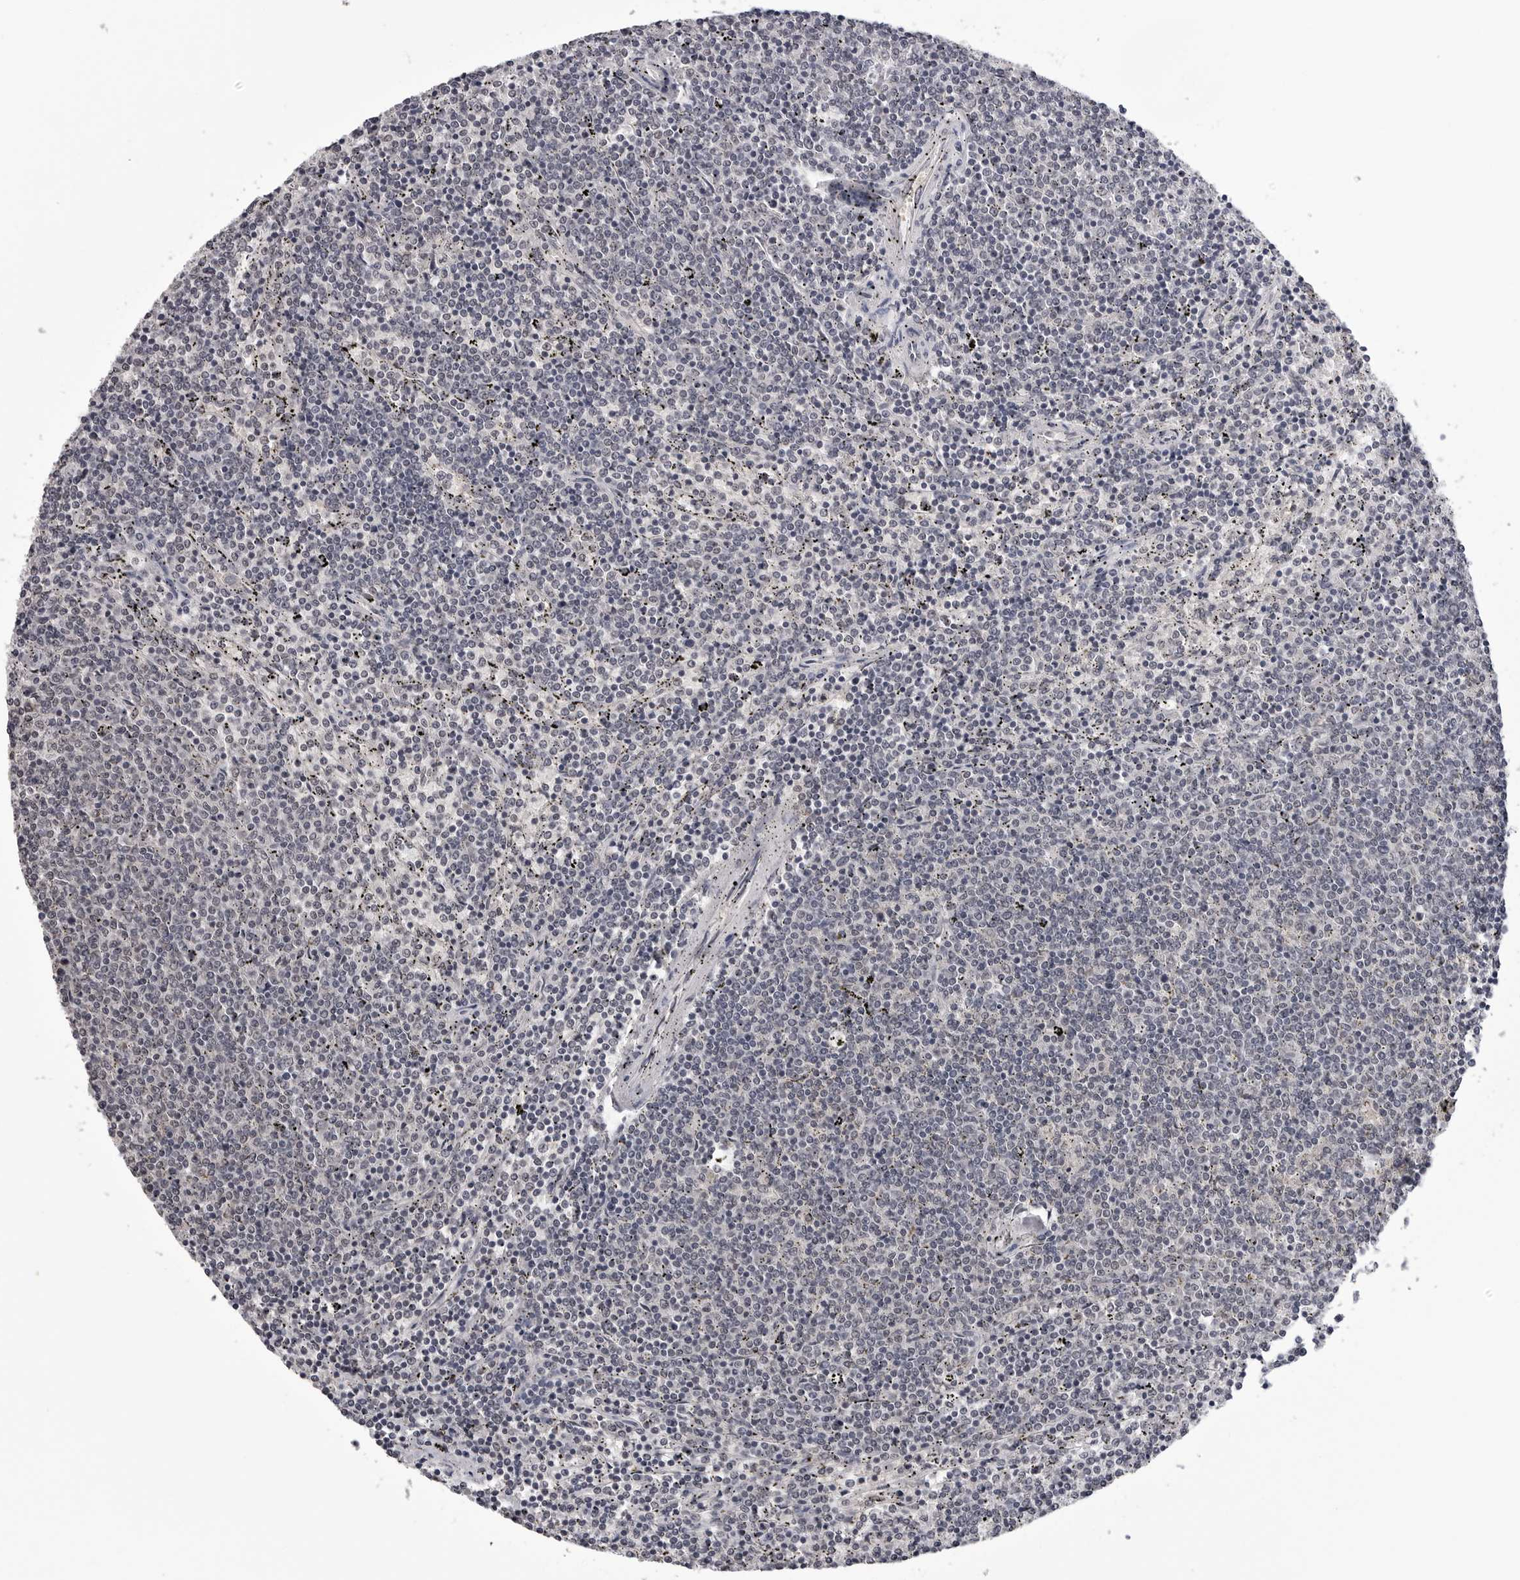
{"staining": {"intensity": "negative", "quantity": "none", "location": "none"}, "tissue": "lymphoma", "cell_type": "Tumor cells", "image_type": "cancer", "snomed": [{"axis": "morphology", "description": "Malignant lymphoma, non-Hodgkin's type, Low grade"}, {"axis": "topography", "description": "Spleen"}], "caption": "A high-resolution micrograph shows immunohistochemistry staining of lymphoma, which displays no significant positivity in tumor cells.", "gene": "CDK20", "patient": {"sex": "female", "age": 50}}